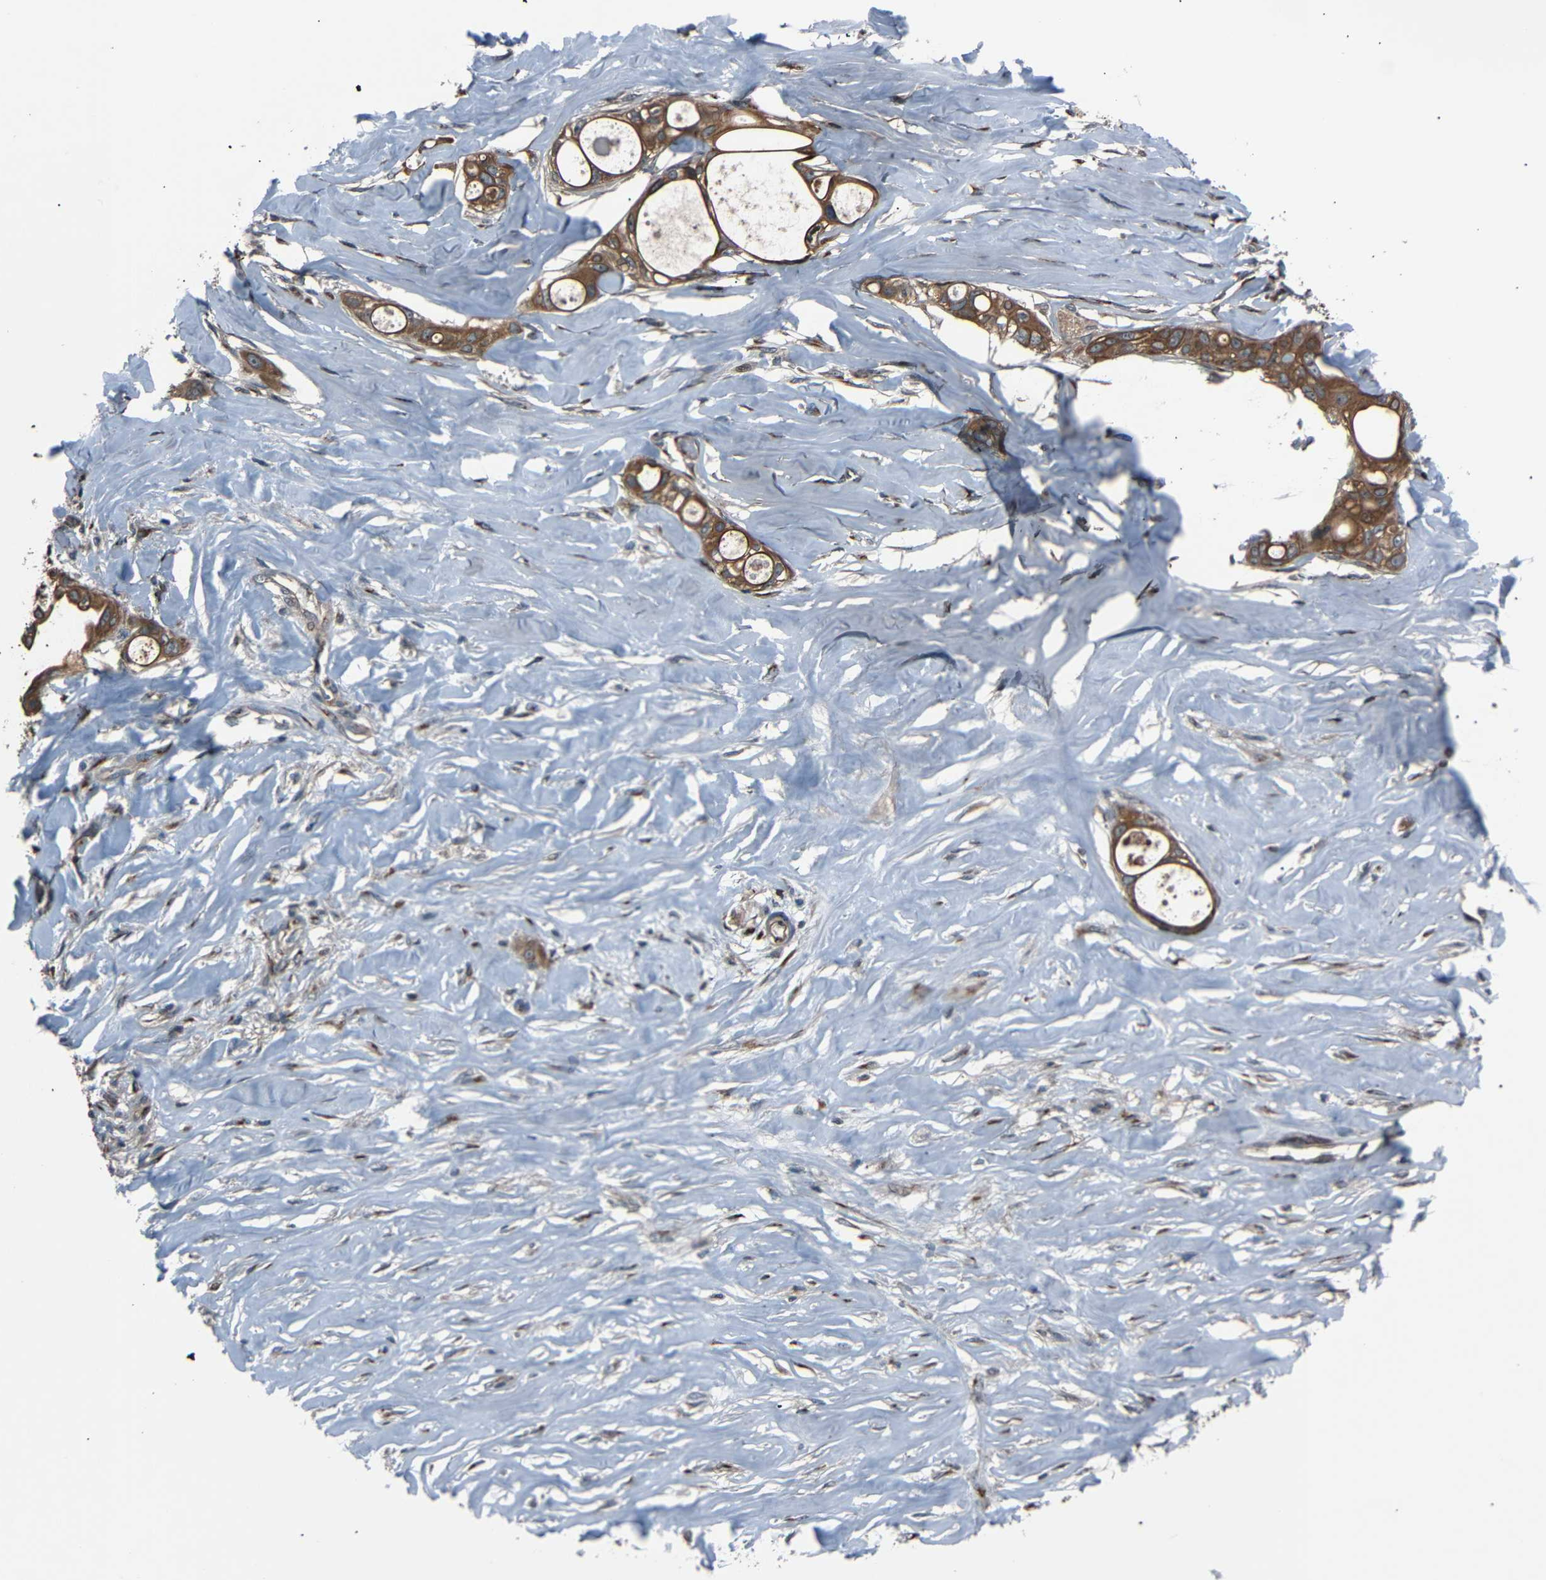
{"staining": {"intensity": "strong", "quantity": ">75%", "location": "cytoplasmic/membranous"}, "tissue": "liver cancer", "cell_type": "Tumor cells", "image_type": "cancer", "snomed": [{"axis": "morphology", "description": "Cholangiocarcinoma"}, {"axis": "topography", "description": "Liver"}], "caption": "Tumor cells show high levels of strong cytoplasmic/membranous staining in approximately >75% of cells in cholangiocarcinoma (liver).", "gene": "AKAP9", "patient": {"sex": "female", "age": 67}}